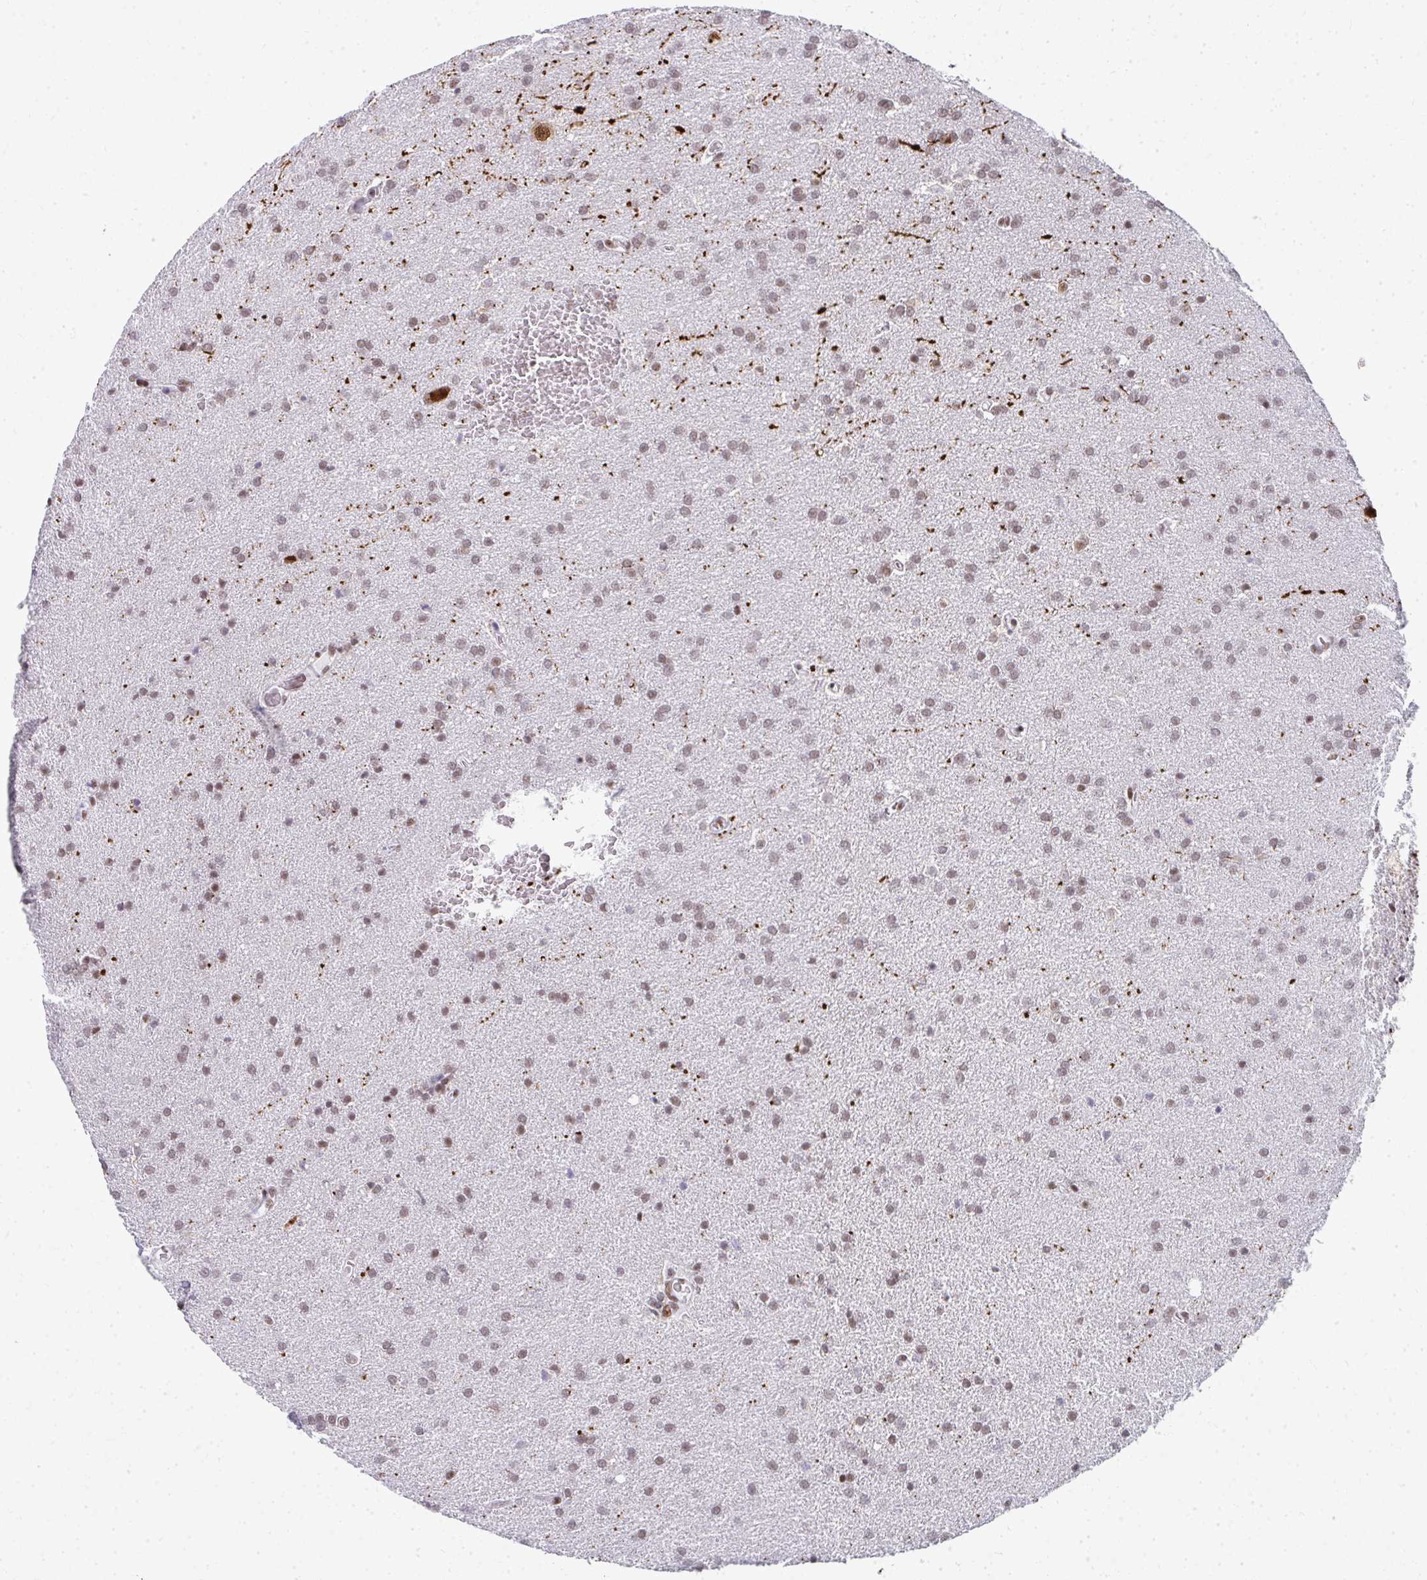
{"staining": {"intensity": "weak", "quantity": ">75%", "location": "nuclear"}, "tissue": "glioma", "cell_type": "Tumor cells", "image_type": "cancer", "snomed": [{"axis": "morphology", "description": "Glioma, malignant, Low grade"}, {"axis": "topography", "description": "Brain"}], "caption": "Brown immunohistochemical staining in human glioma displays weak nuclear positivity in approximately >75% of tumor cells.", "gene": "CREBBP", "patient": {"sex": "female", "age": 34}}